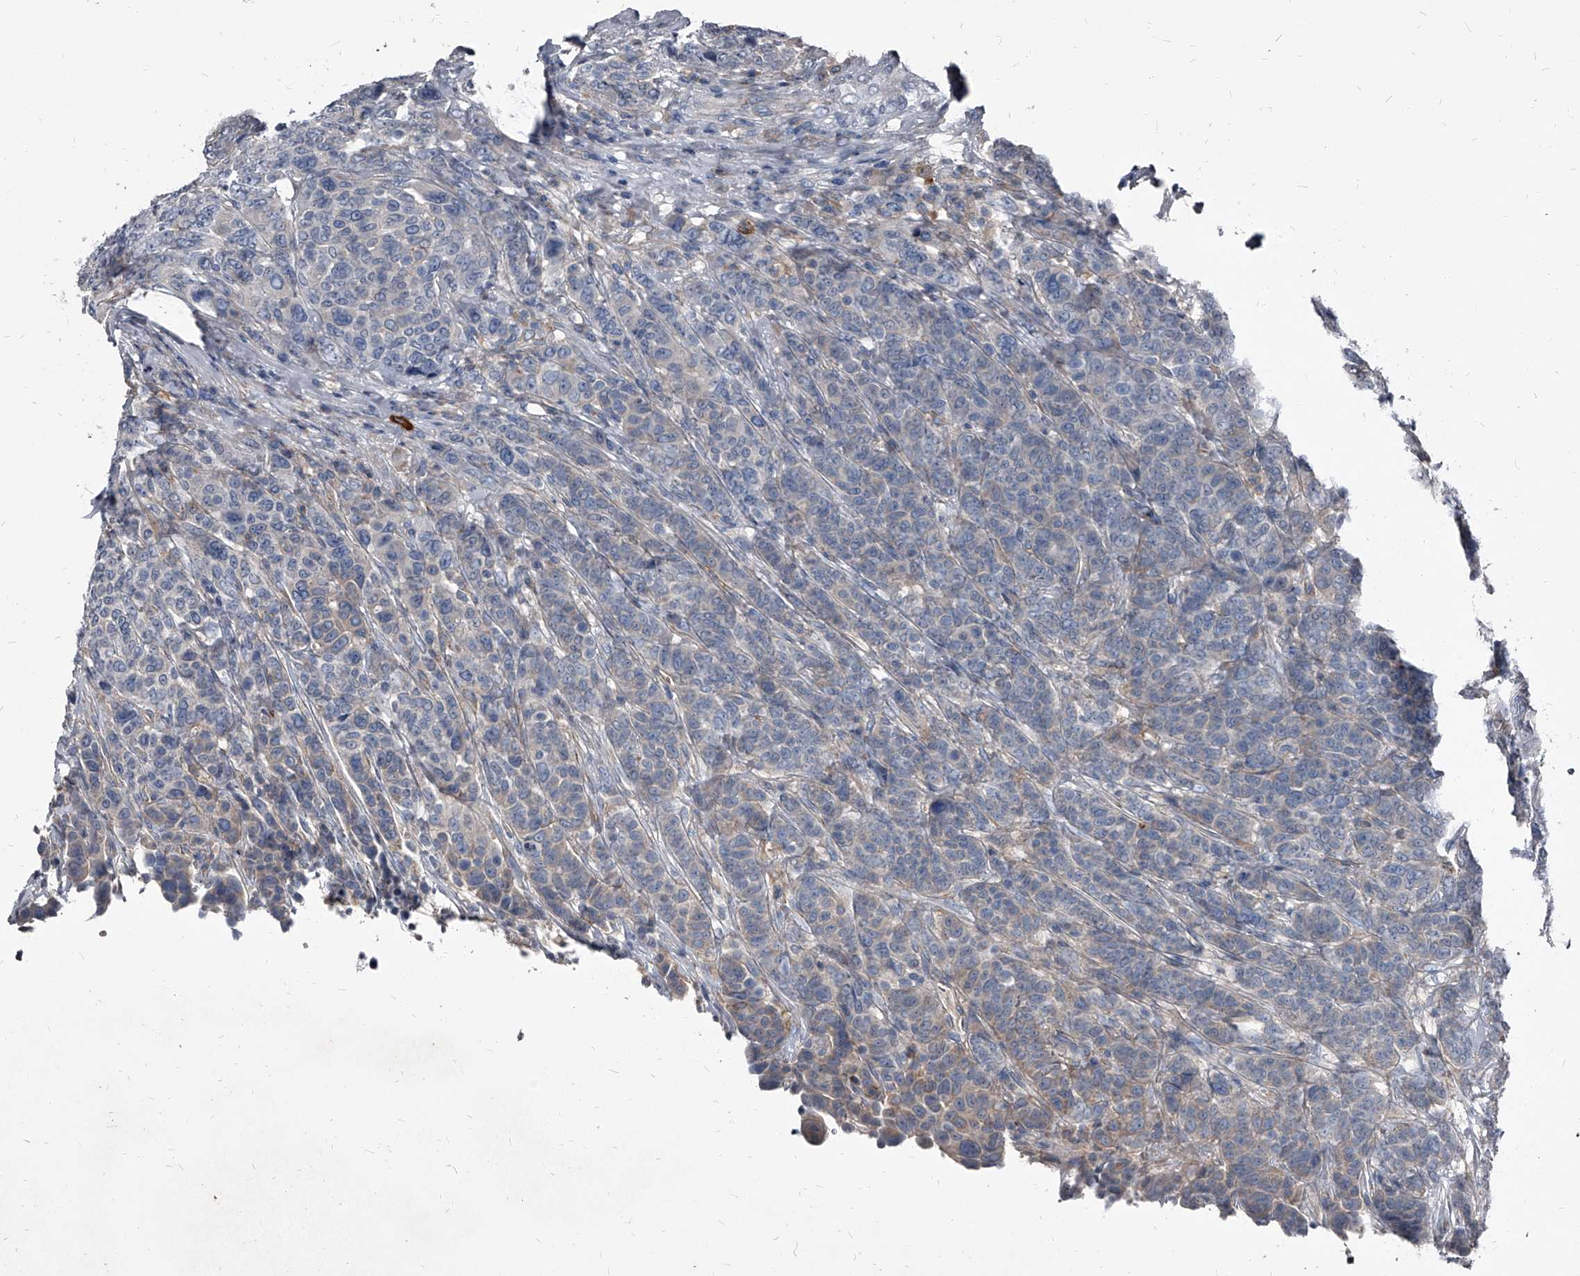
{"staining": {"intensity": "weak", "quantity": "<25%", "location": "cytoplasmic/membranous"}, "tissue": "breast cancer", "cell_type": "Tumor cells", "image_type": "cancer", "snomed": [{"axis": "morphology", "description": "Duct carcinoma"}, {"axis": "topography", "description": "Breast"}], "caption": "There is no significant positivity in tumor cells of breast cancer. (DAB immunohistochemistry (IHC) with hematoxylin counter stain).", "gene": "PGLYRP3", "patient": {"sex": "female", "age": 37}}